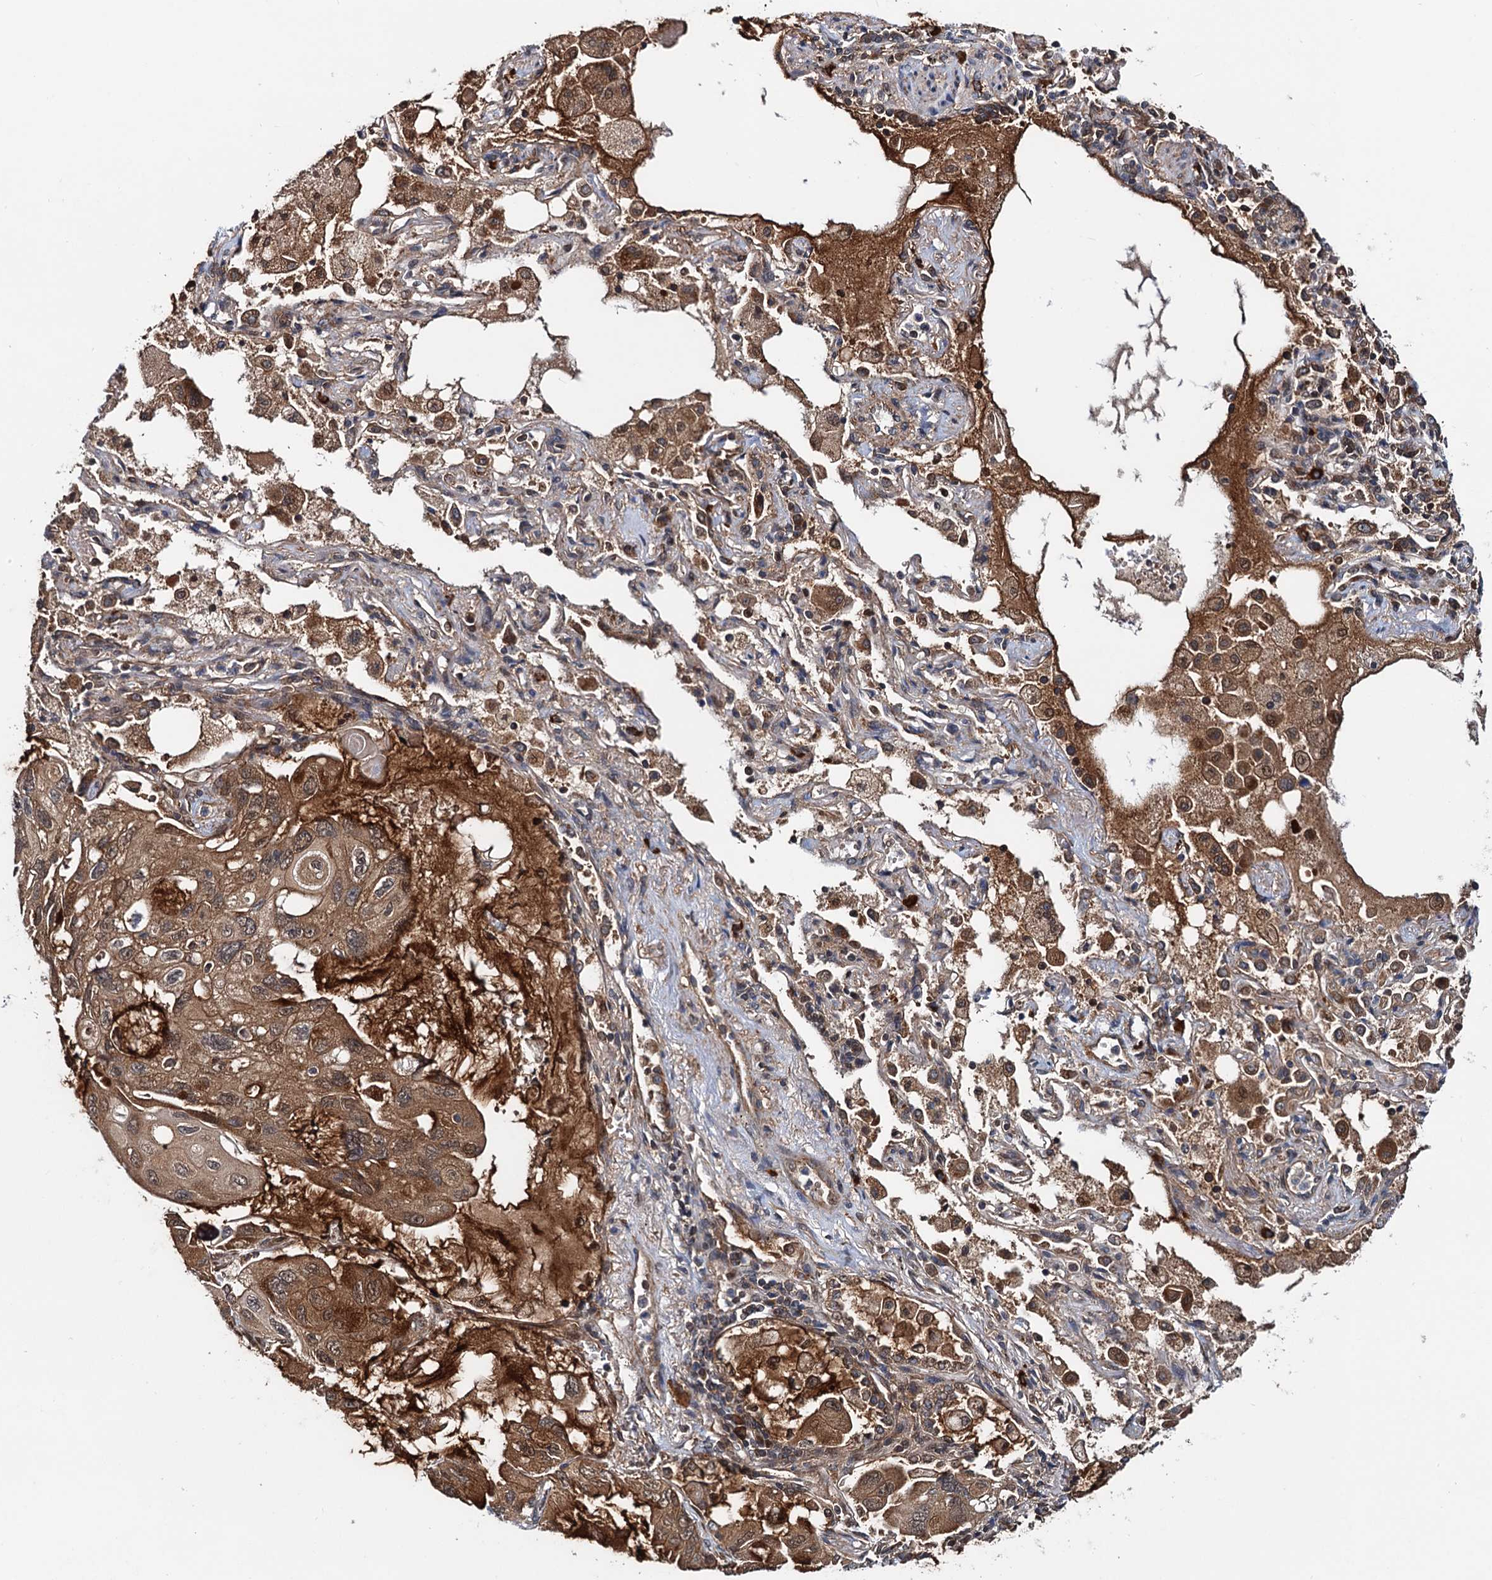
{"staining": {"intensity": "moderate", "quantity": ">75%", "location": "cytoplasmic/membranous,nuclear"}, "tissue": "lung cancer", "cell_type": "Tumor cells", "image_type": "cancer", "snomed": [{"axis": "morphology", "description": "Squamous cell carcinoma, NOS"}, {"axis": "topography", "description": "Lung"}], "caption": "Lung squamous cell carcinoma stained for a protein exhibits moderate cytoplasmic/membranous and nuclear positivity in tumor cells. The staining was performed using DAB (3,3'-diaminobenzidine), with brown indicating positive protein expression. Nuclei are stained blue with hematoxylin.", "gene": "AAGAB", "patient": {"sex": "female", "age": 73}}